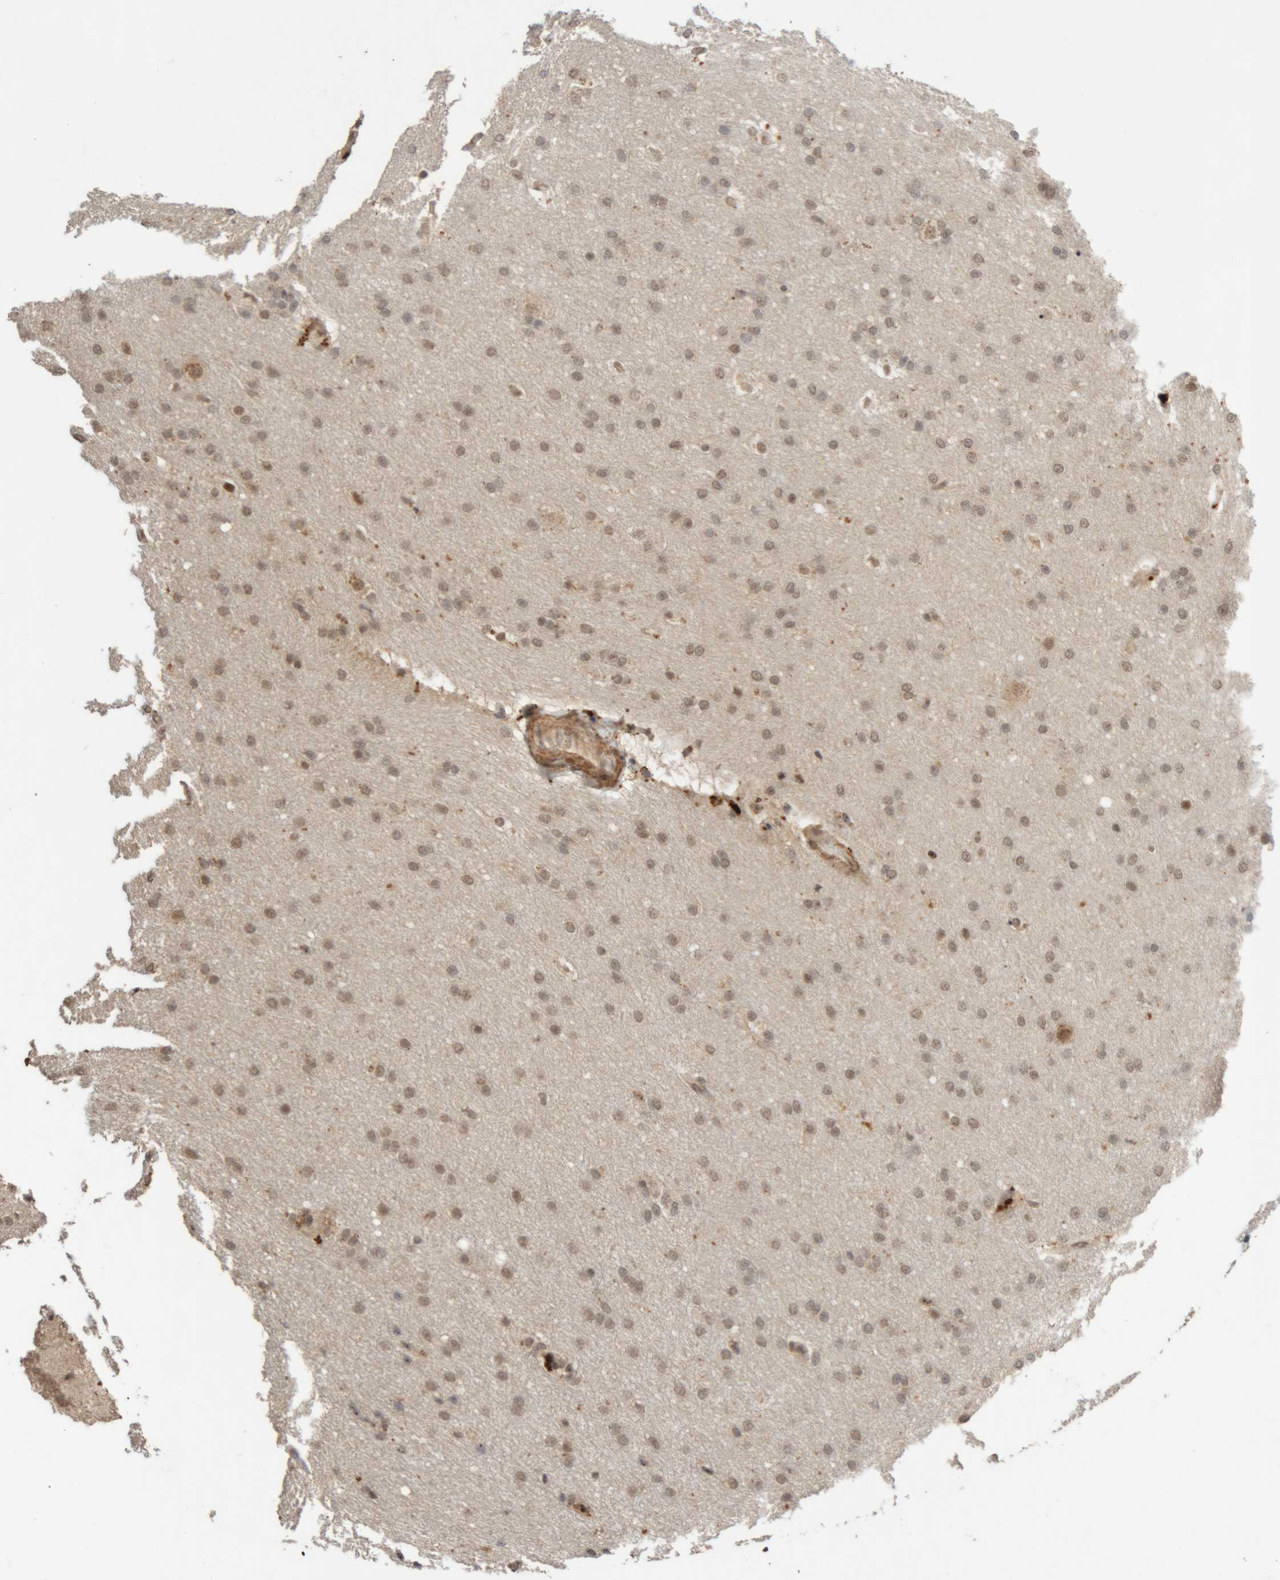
{"staining": {"intensity": "weak", "quantity": ">75%", "location": "nuclear"}, "tissue": "glioma", "cell_type": "Tumor cells", "image_type": "cancer", "snomed": [{"axis": "morphology", "description": "Glioma, malignant, Low grade"}, {"axis": "topography", "description": "Brain"}], "caption": "An IHC histopathology image of tumor tissue is shown. Protein staining in brown labels weak nuclear positivity in glioma within tumor cells.", "gene": "KEAP1", "patient": {"sex": "female", "age": 37}}